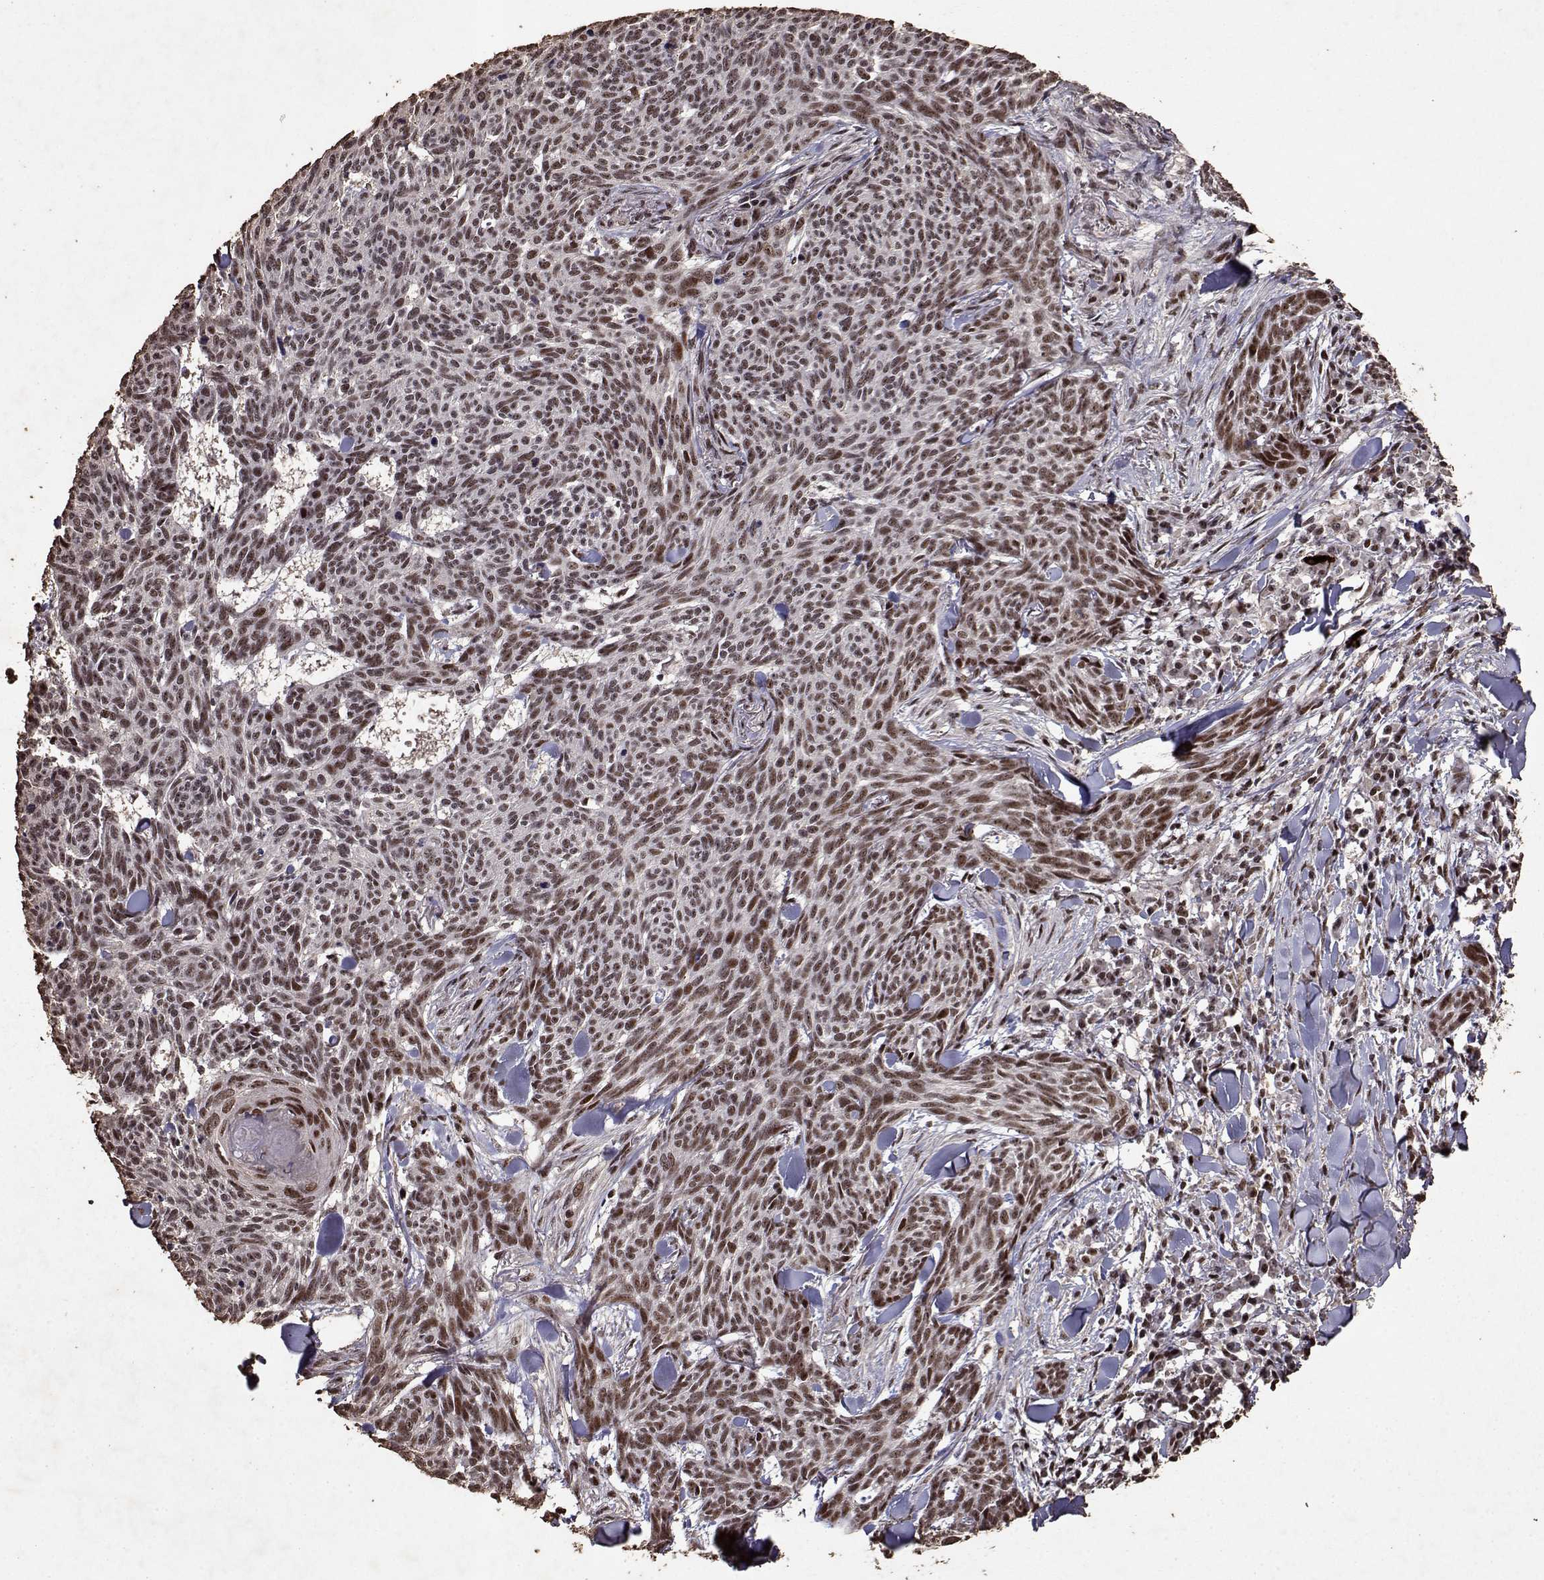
{"staining": {"intensity": "moderate", "quantity": ">75%", "location": "nuclear"}, "tissue": "skin cancer", "cell_type": "Tumor cells", "image_type": "cancer", "snomed": [{"axis": "morphology", "description": "Basal cell carcinoma"}, {"axis": "topography", "description": "Skin"}], "caption": "Immunohistochemical staining of skin cancer exhibits medium levels of moderate nuclear staining in about >75% of tumor cells.", "gene": "TOE1", "patient": {"sex": "female", "age": 93}}